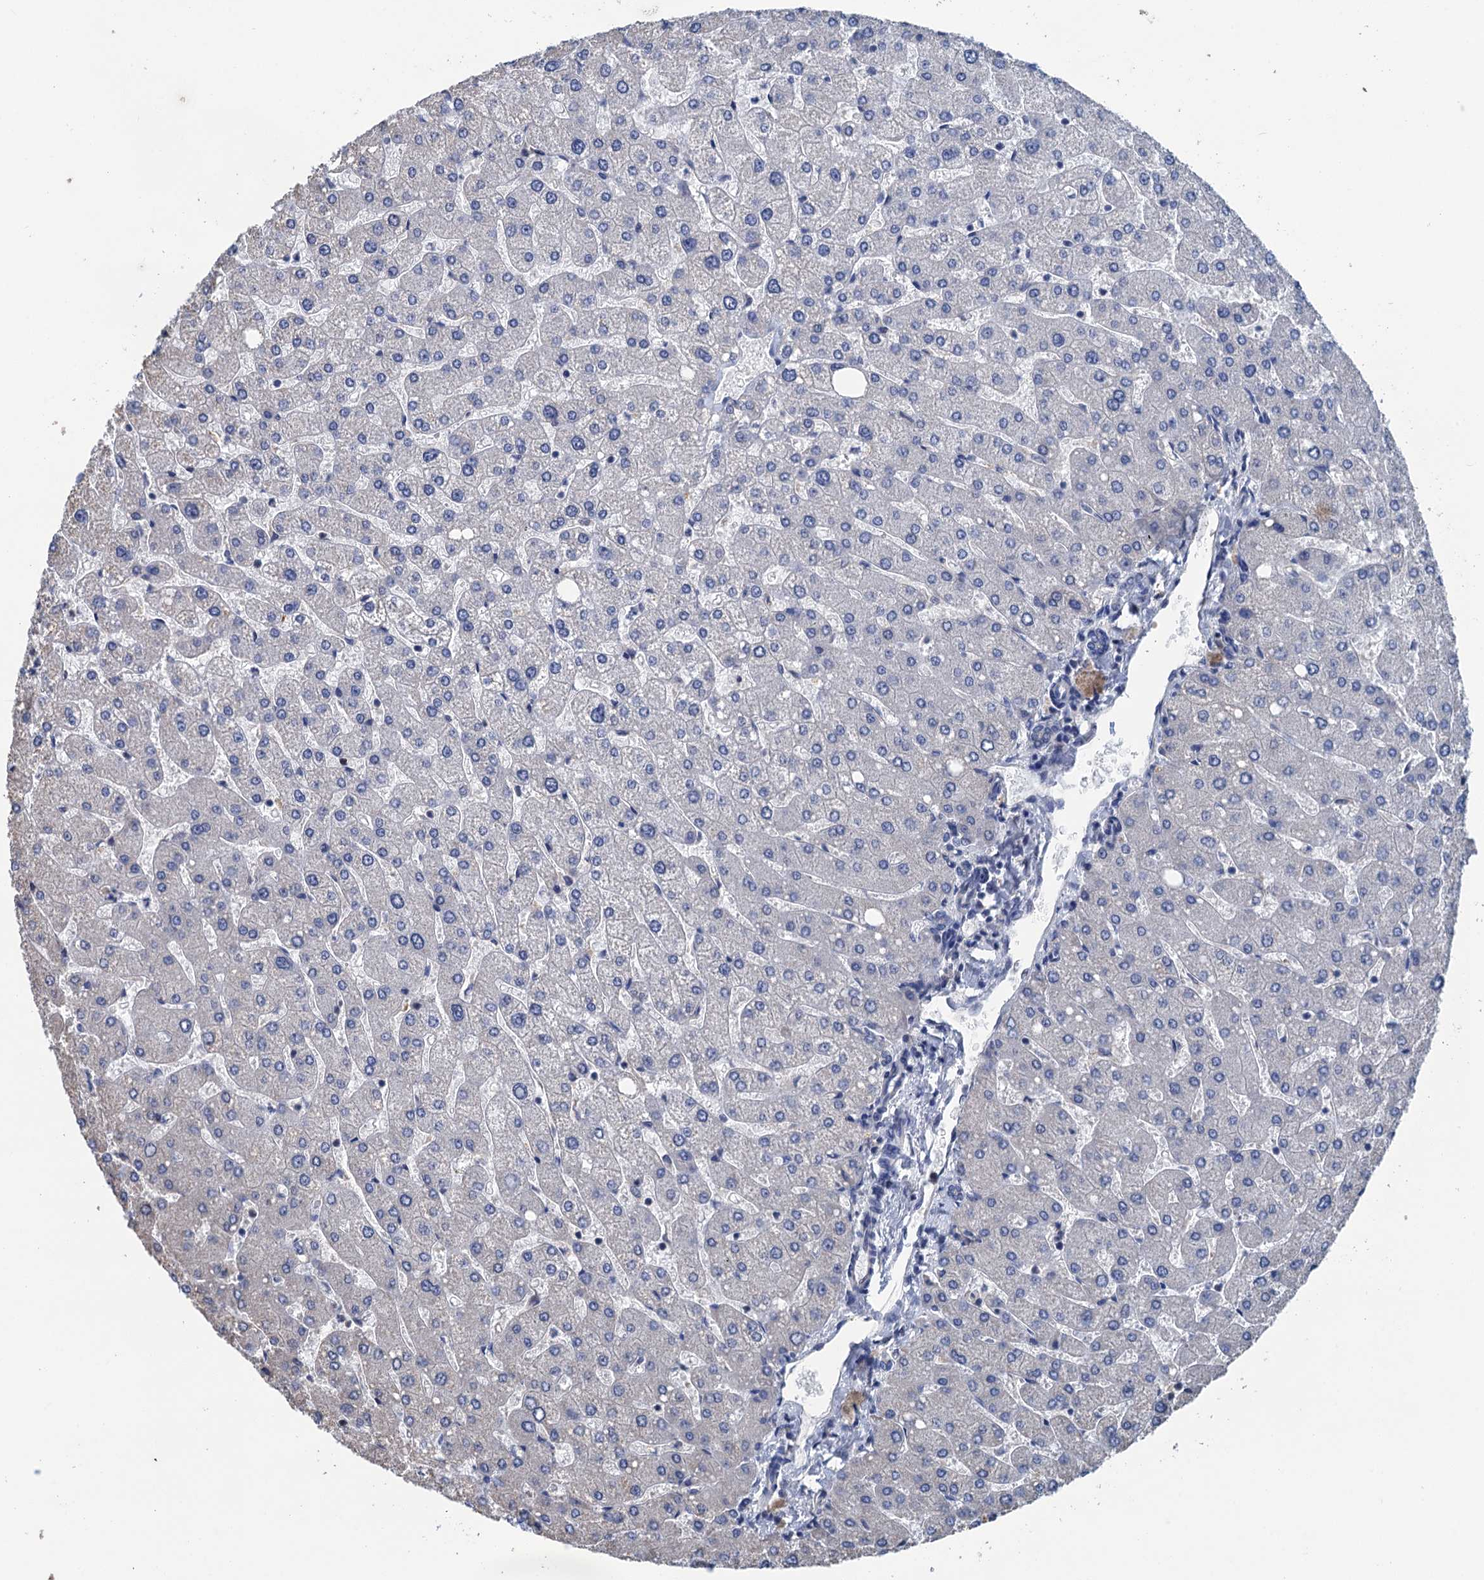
{"staining": {"intensity": "negative", "quantity": "none", "location": "none"}, "tissue": "liver", "cell_type": "Cholangiocytes", "image_type": "normal", "snomed": [{"axis": "morphology", "description": "Normal tissue, NOS"}, {"axis": "topography", "description": "Liver"}], "caption": "Immunohistochemical staining of normal human liver demonstrates no significant staining in cholangiocytes. Brightfield microscopy of IHC stained with DAB (3,3'-diaminobenzidine) (brown) and hematoxylin (blue), captured at high magnification.", "gene": "ART5", "patient": {"sex": "male", "age": 55}}